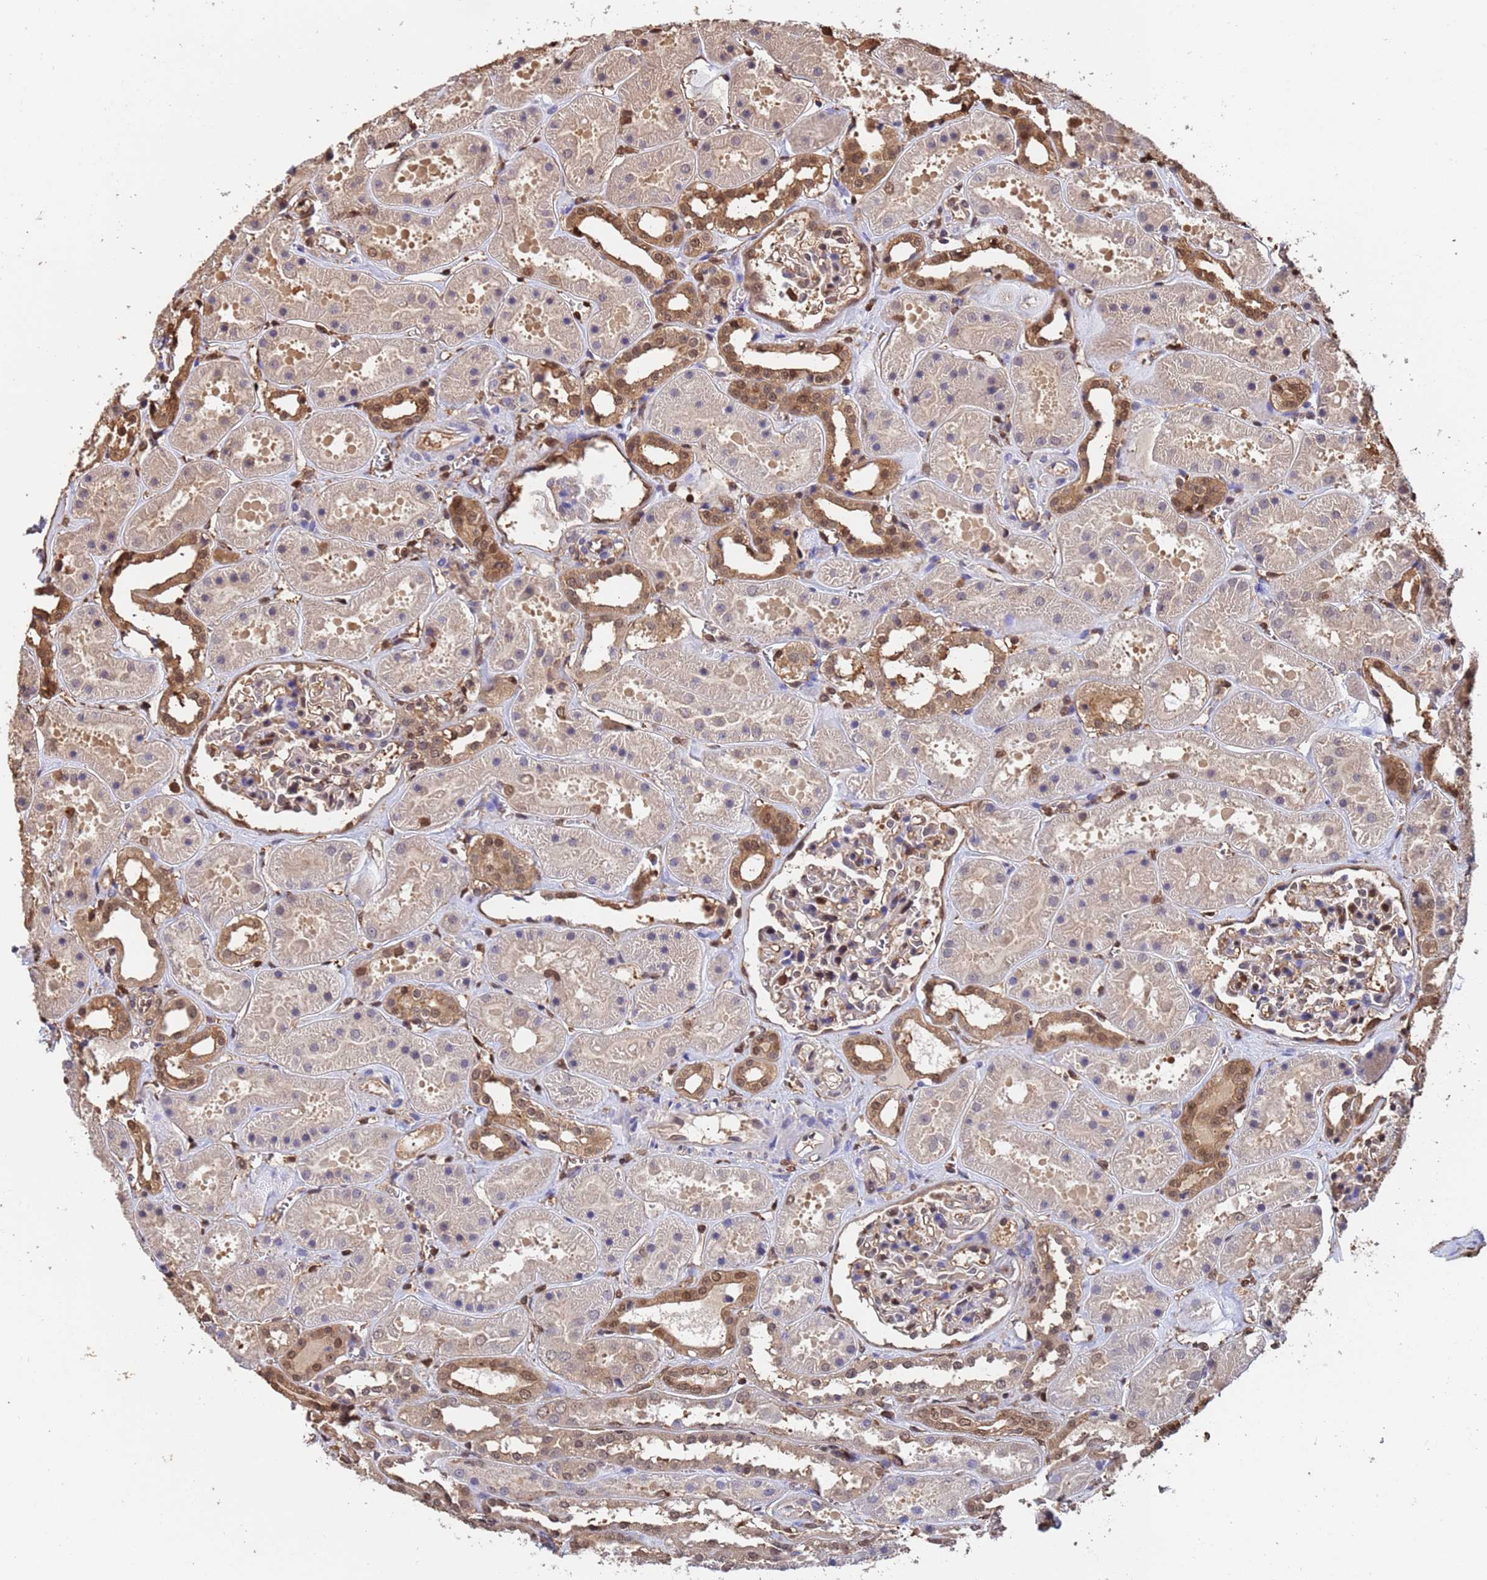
{"staining": {"intensity": "moderate", "quantity": "25%-75%", "location": "nuclear"}, "tissue": "kidney", "cell_type": "Cells in glomeruli", "image_type": "normal", "snomed": [{"axis": "morphology", "description": "Normal tissue, NOS"}, {"axis": "topography", "description": "Kidney"}], "caption": "Immunohistochemical staining of normal kidney displays 25%-75% levels of moderate nuclear protein staining in about 25%-75% of cells in glomeruli.", "gene": "SUMO2", "patient": {"sex": "female", "age": 41}}